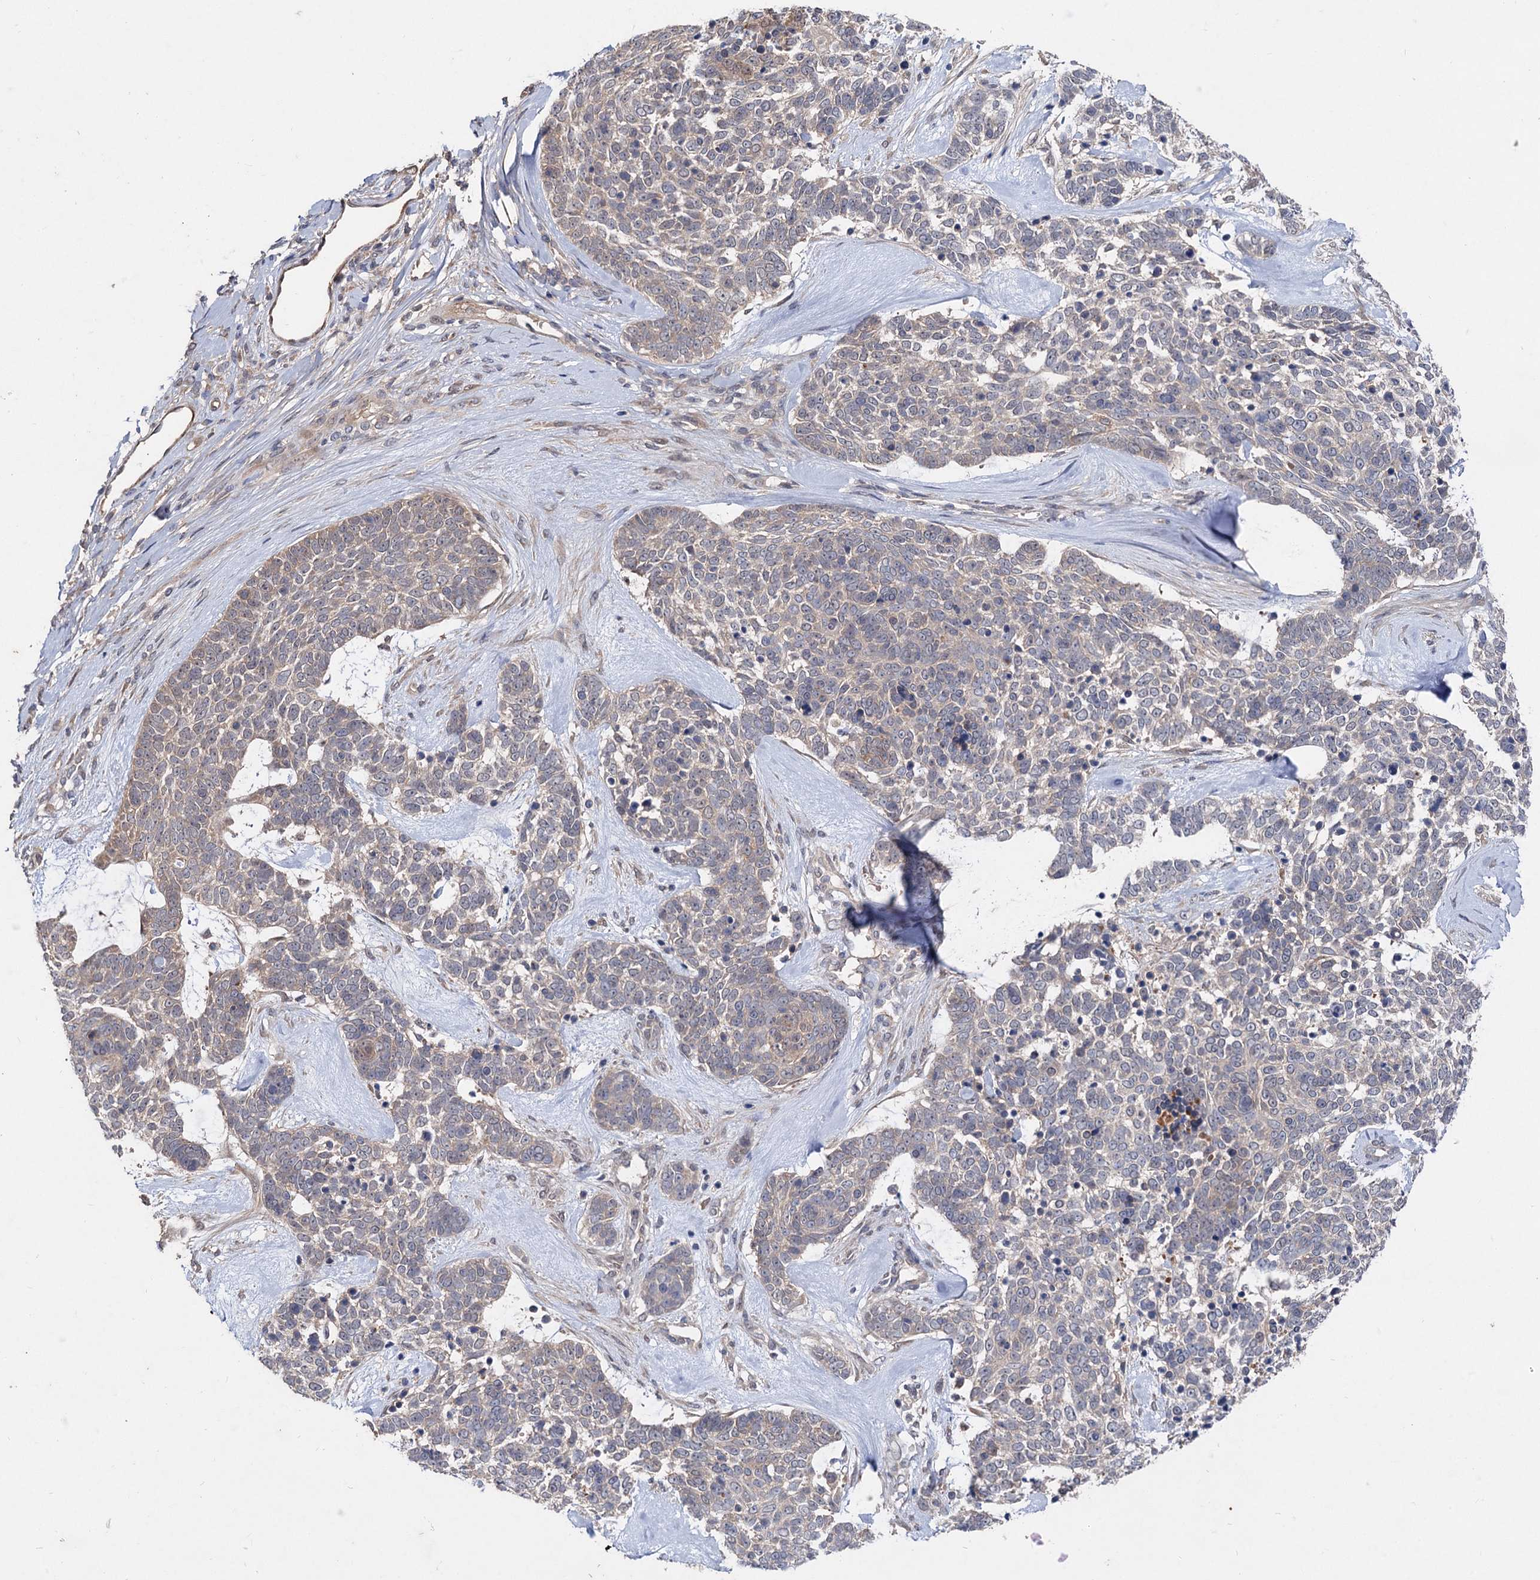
{"staining": {"intensity": "weak", "quantity": "<25%", "location": "cytoplasmic/membranous"}, "tissue": "skin cancer", "cell_type": "Tumor cells", "image_type": "cancer", "snomed": [{"axis": "morphology", "description": "Basal cell carcinoma"}, {"axis": "topography", "description": "Skin"}], "caption": "An image of human skin basal cell carcinoma is negative for staining in tumor cells.", "gene": "NUDCD2", "patient": {"sex": "female", "age": 81}}